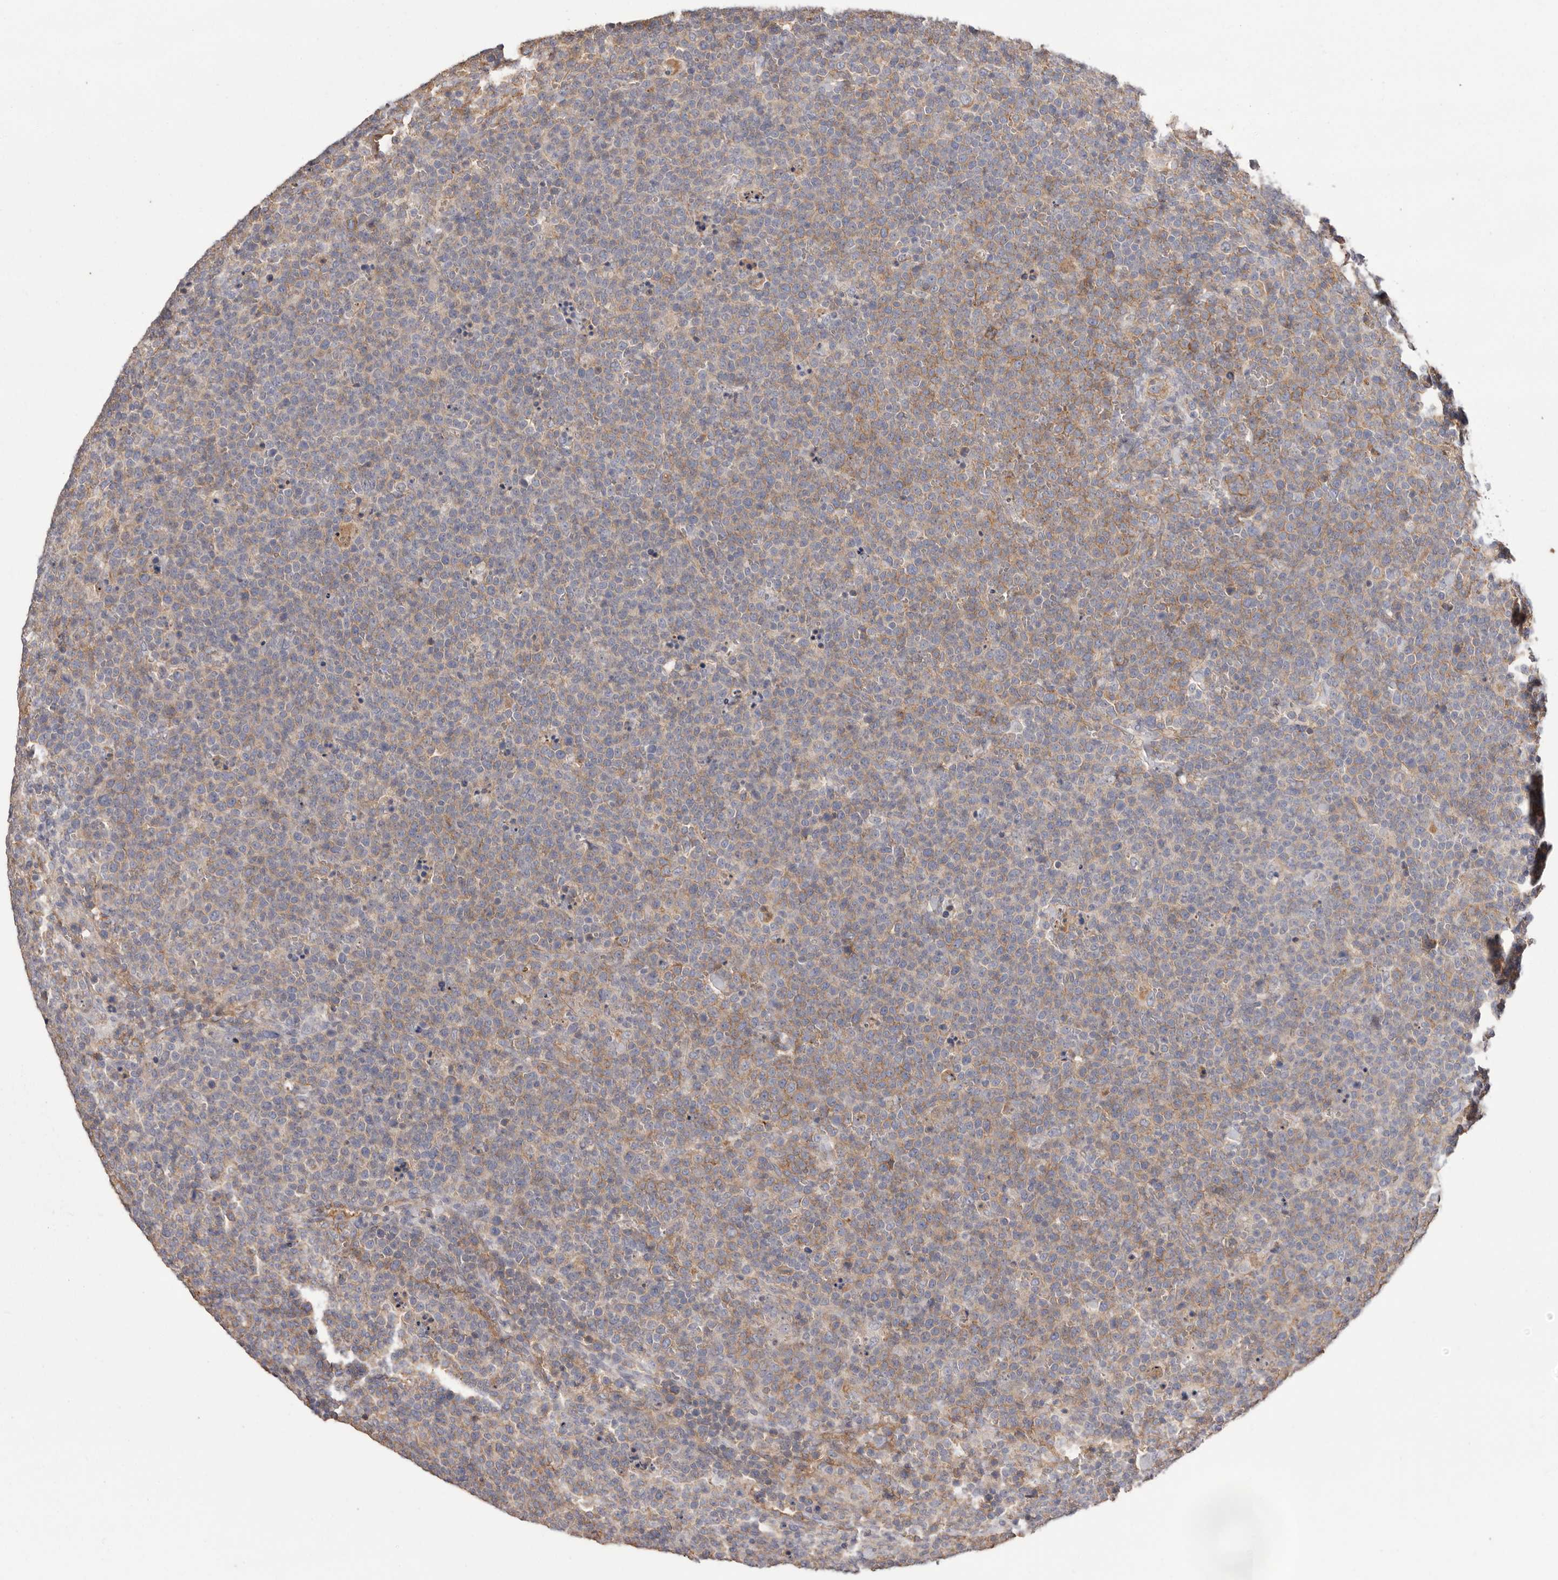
{"staining": {"intensity": "weak", "quantity": "25%-75%", "location": "cytoplasmic/membranous"}, "tissue": "lymphoma", "cell_type": "Tumor cells", "image_type": "cancer", "snomed": [{"axis": "morphology", "description": "Malignant lymphoma, non-Hodgkin's type, High grade"}, {"axis": "topography", "description": "Lymph node"}], "caption": "Human lymphoma stained with a protein marker displays weak staining in tumor cells.", "gene": "MMACHC", "patient": {"sex": "male", "age": 61}}